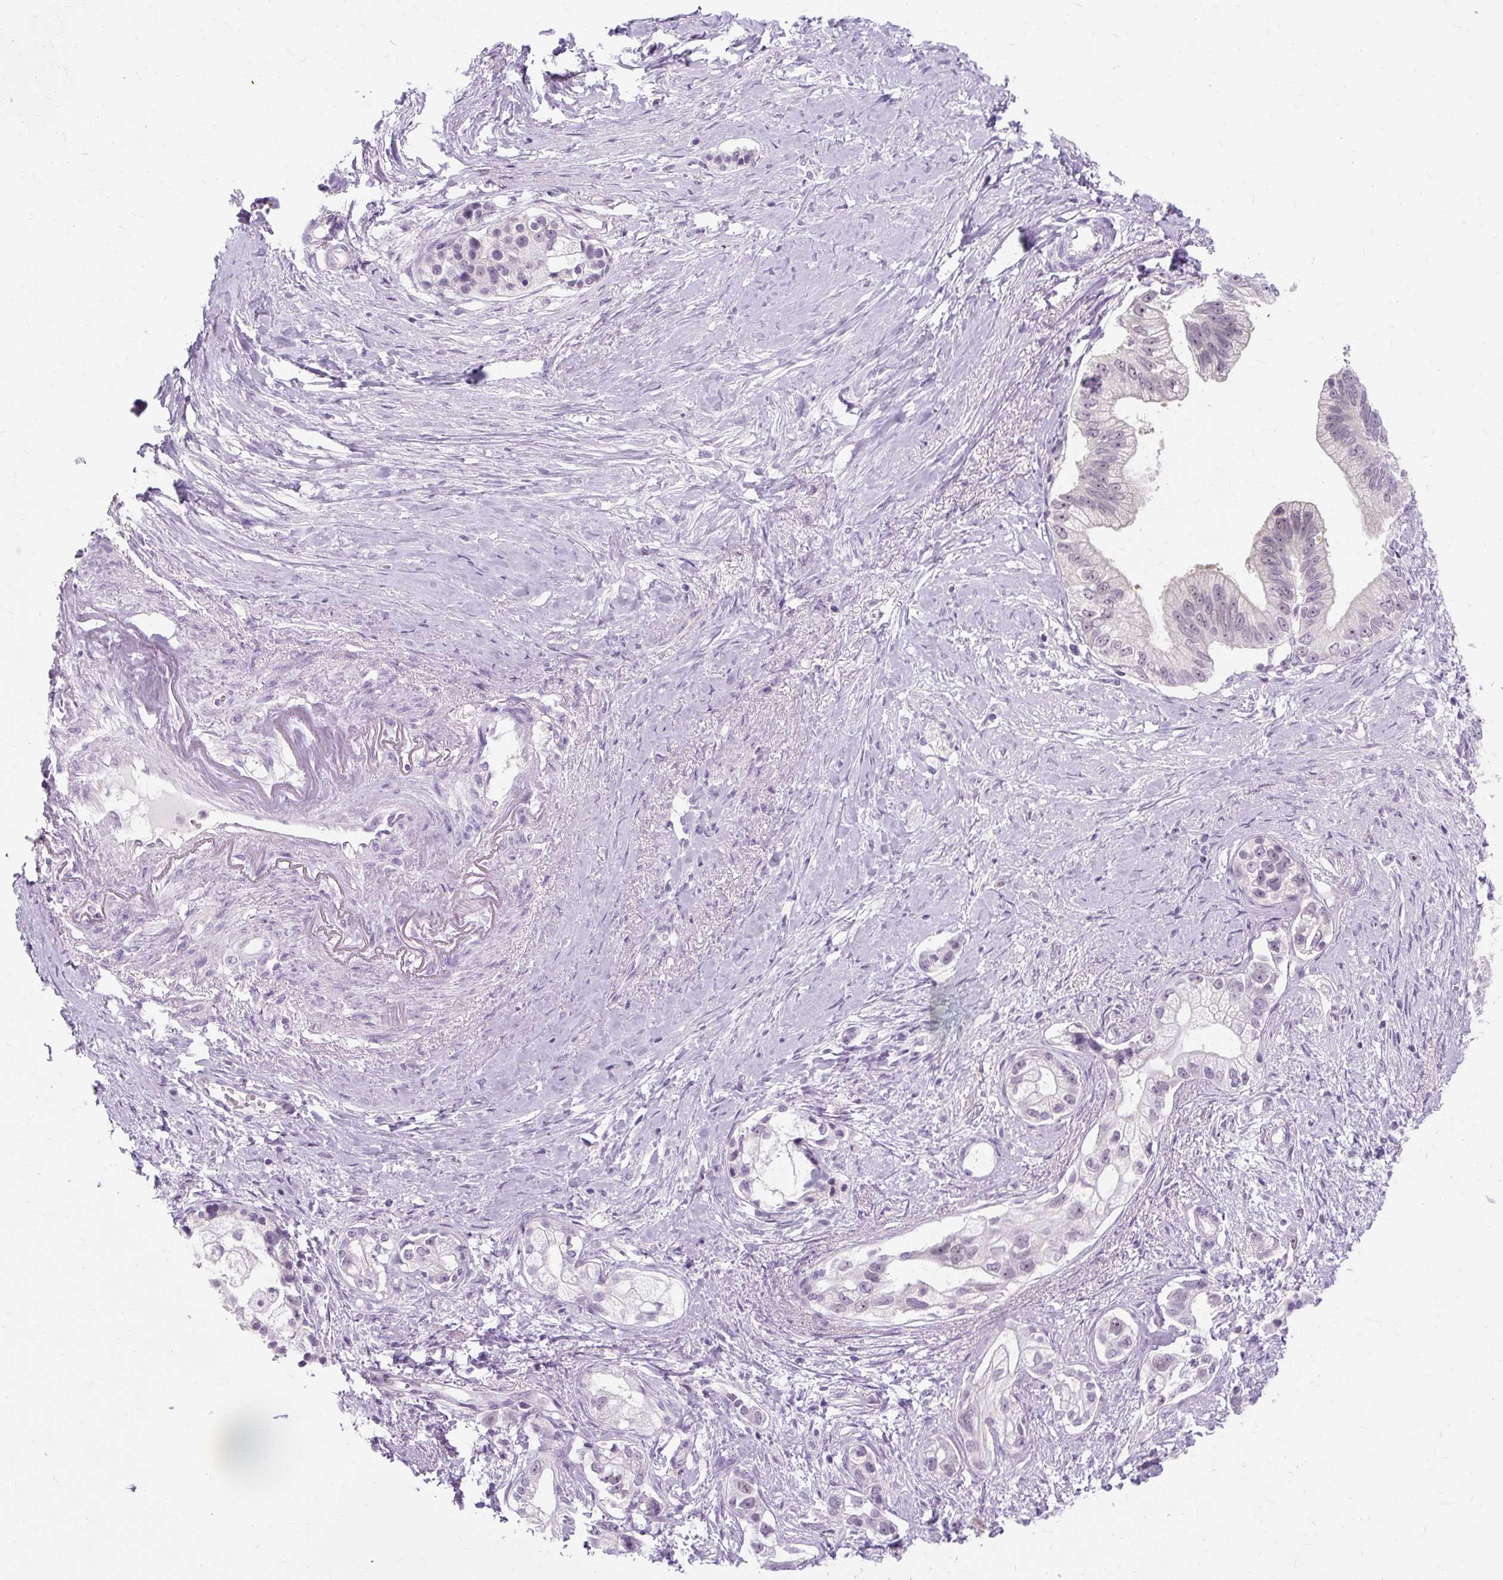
{"staining": {"intensity": "weak", "quantity": "<25%", "location": "nuclear"}, "tissue": "pancreatic cancer", "cell_type": "Tumor cells", "image_type": "cancer", "snomed": [{"axis": "morphology", "description": "Adenocarcinoma, NOS"}, {"axis": "topography", "description": "Pancreas"}], "caption": "Immunohistochemistry (IHC) micrograph of neoplastic tissue: human pancreatic cancer (adenocarcinoma) stained with DAB (3,3'-diaminobenzidine) reveals no significant protein positivity in tumor cells. Nuclei are stained in blue.", "gene": "RYBP", "patient": {"sex": "male", "age": 70}}